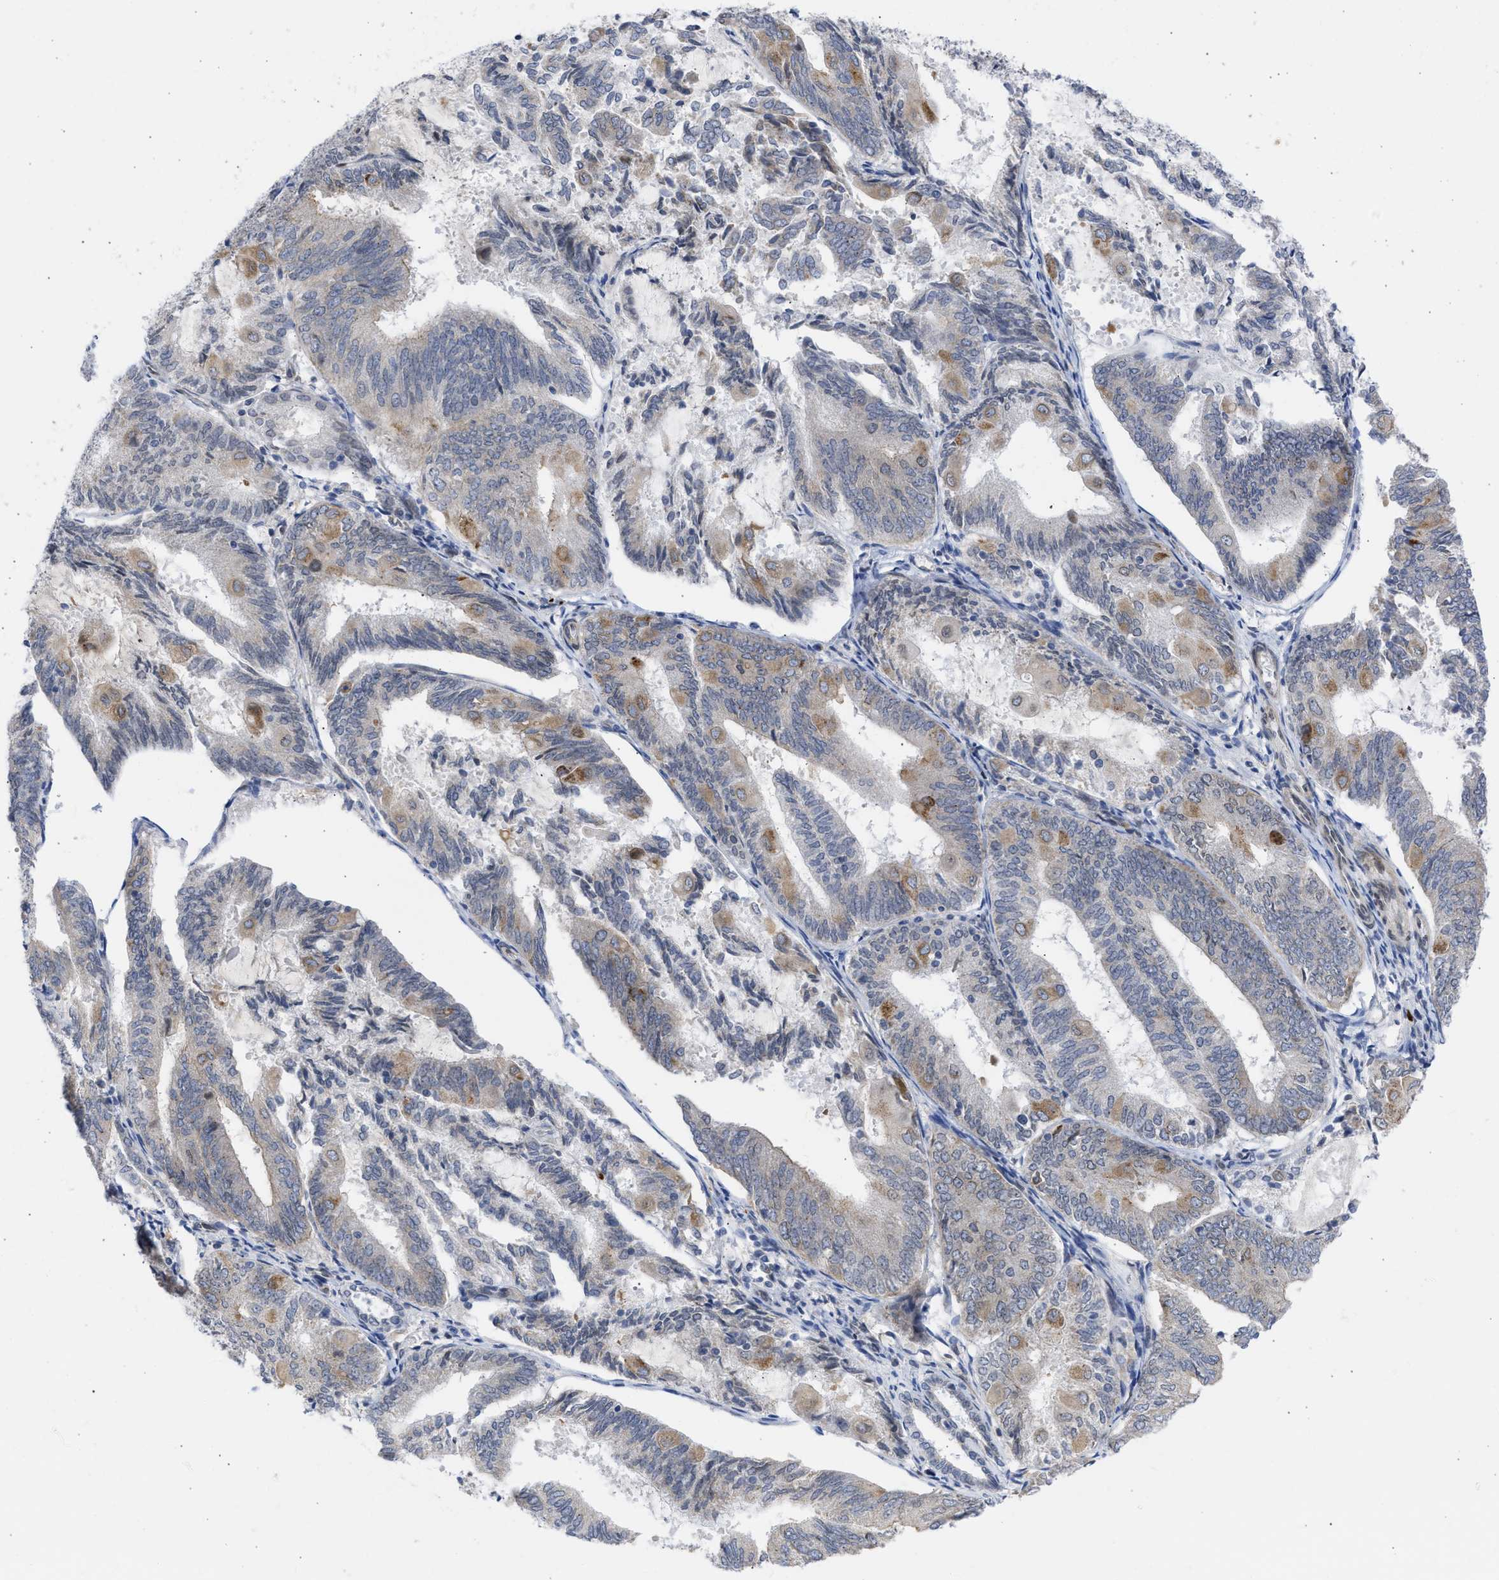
{"staining": {"intensity": "moderate", "quantity": "<25%", "location": "cytoplasmic/membranous"}, "tissue": "endometrial cancer", "cell_type": "Tumor cells", "image_type": "cancer", "snomed": [{"axis": "morphology", "description": "Adenocarcinoma, NOS"}, {"axis": "topography", "description": "Endometrium"}], "caption": "Endometrial cancer was stained to show a protein in brown. There is low levels of moderate cytoplasmic/membranous staining in about <25% of tumor cells.", "gene": "NUP35", "patient": {"sex": "female", "age": 81}}